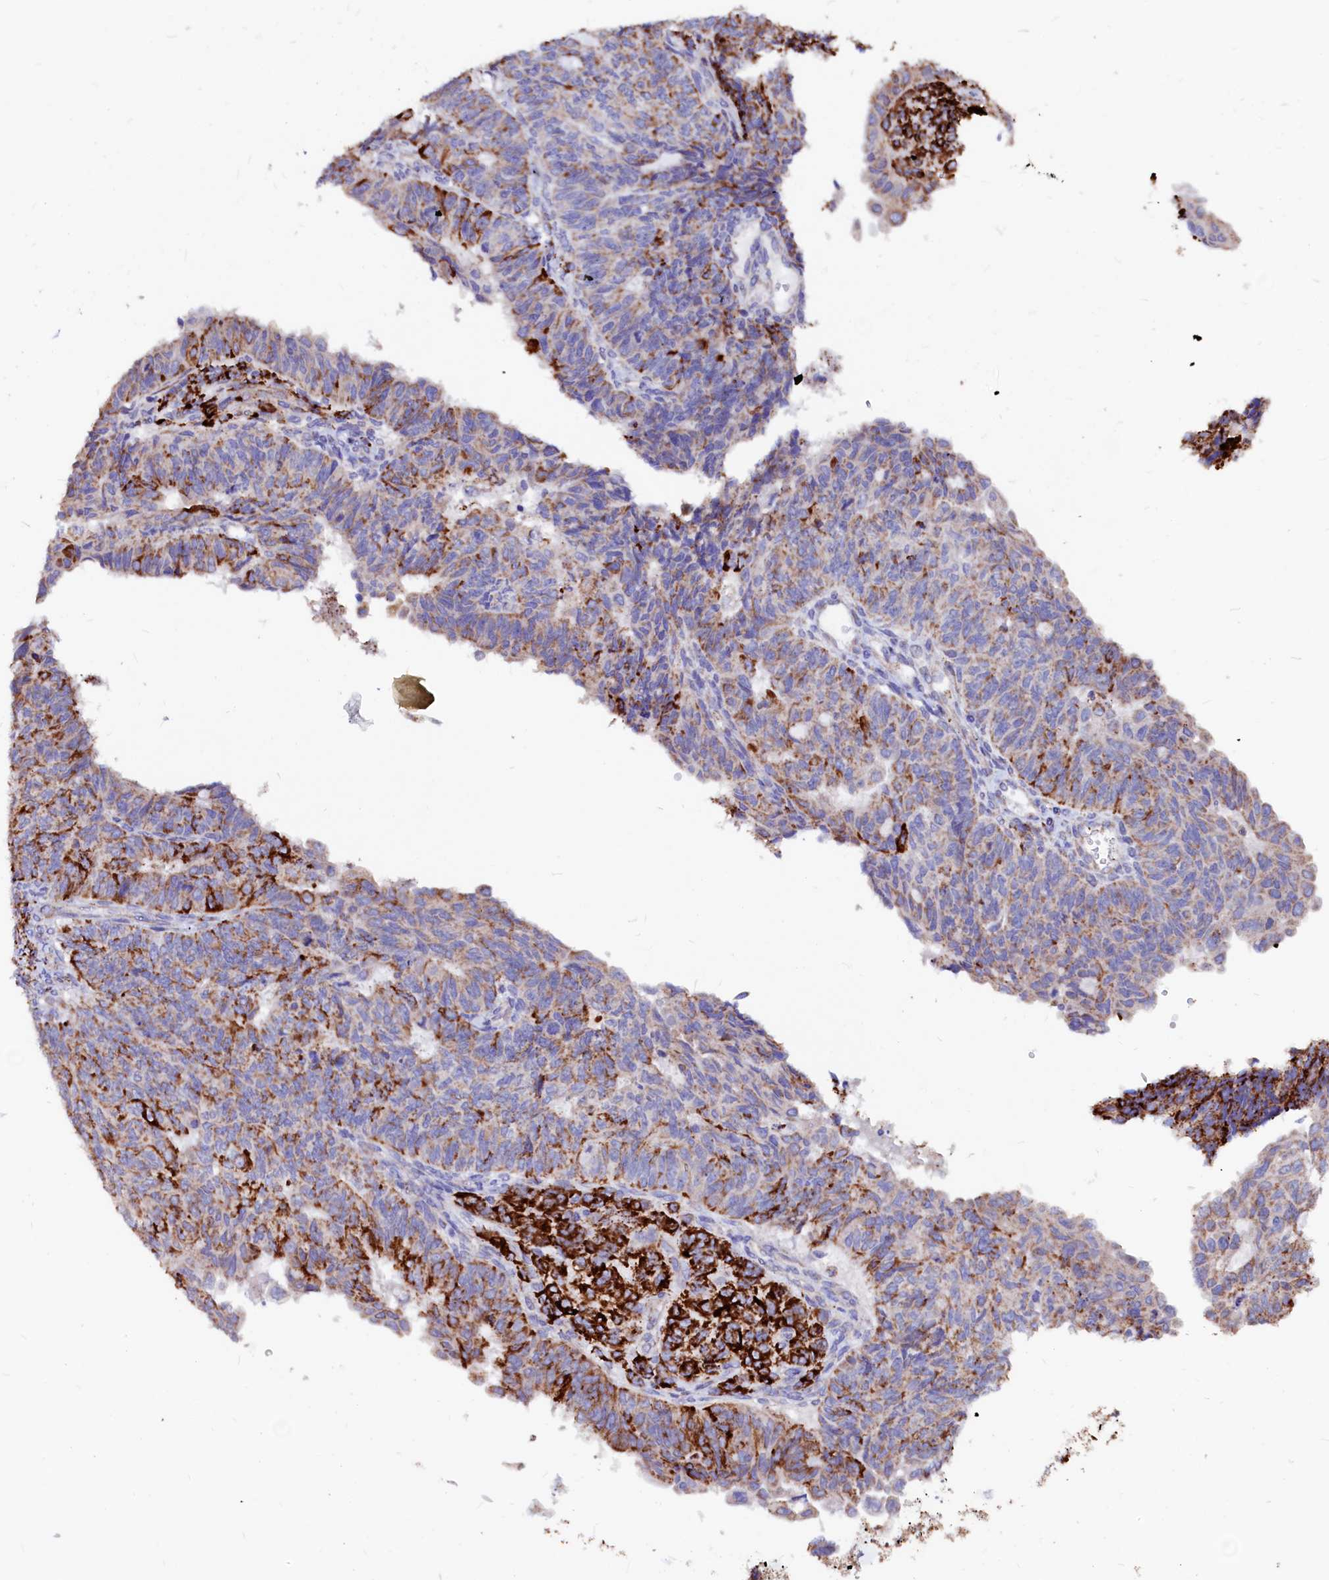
{"staining": {"intensity": "strong", "quantity": "25%-75%", "location": "cytoplasmic/membranous"}, "tissue": "endometrial cancer", "cell_type": "Tumor cells", "image_type": "cancer", "snomed": [{"axis": "morphology", "description": "Adenocarcinoma, NOS"}, {"axis": "topography", "description": "Endometrium"}], "caption": "The immunohistochemical stain highlights strong cytoplasmic/membranous expression in tumor cells of endometrial adenocarcinoma tissue. The protein is stained brown, and the nuclei are stained in blue (DAB (3,3'-diaminobenzidine) IHC with brightfield microscopy, high magnification).", "gene": "MAOB", "patient": {"sex": "female", "age": 32}}